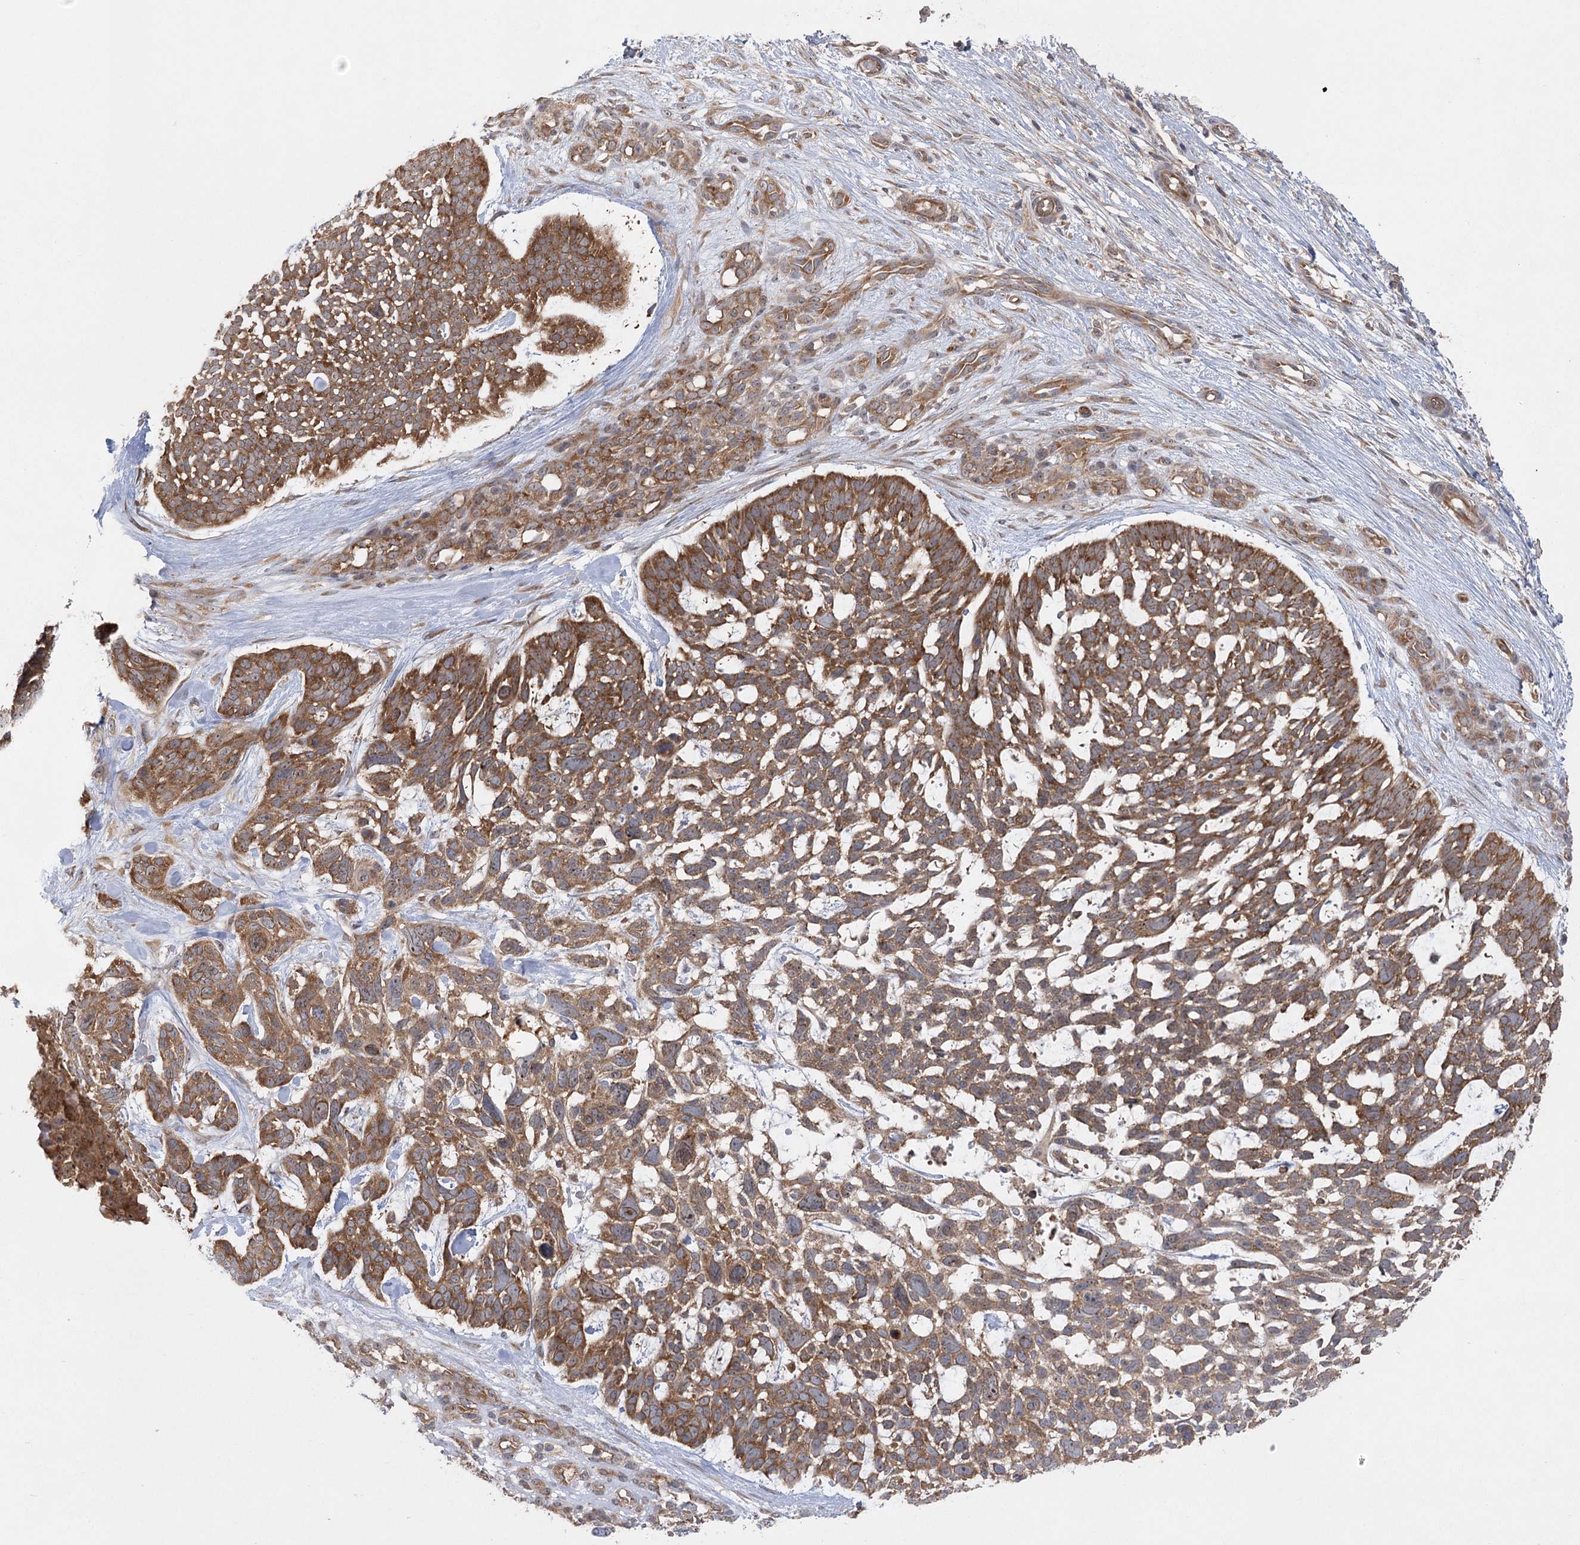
{"staining": {"intensity": "moderate", "quantity": ">75%", "location": "cytoplasmic/membranous"}, "tissue": "skin cancer", "cell_type": "Tumor cells", "image_type": "cancer", "snomed": [{"axis": "morphology", "description": "Basal cell carcinoma"}, {"axis": "topography", "description": "Skin"}], "caption": "Skin cancer (basal cell carcinoma) stained with DAB (3,3'-diaminobenzidine) IHC demonstrates medium levels of moderate cytoplasmic/membranous positivity in approximately >75% of tumor cells. (DAB = brown stain, brightfield microscopy at high magnification).", "gene": "EIF3A", "patient": {"sex": "male", "age": 88}}